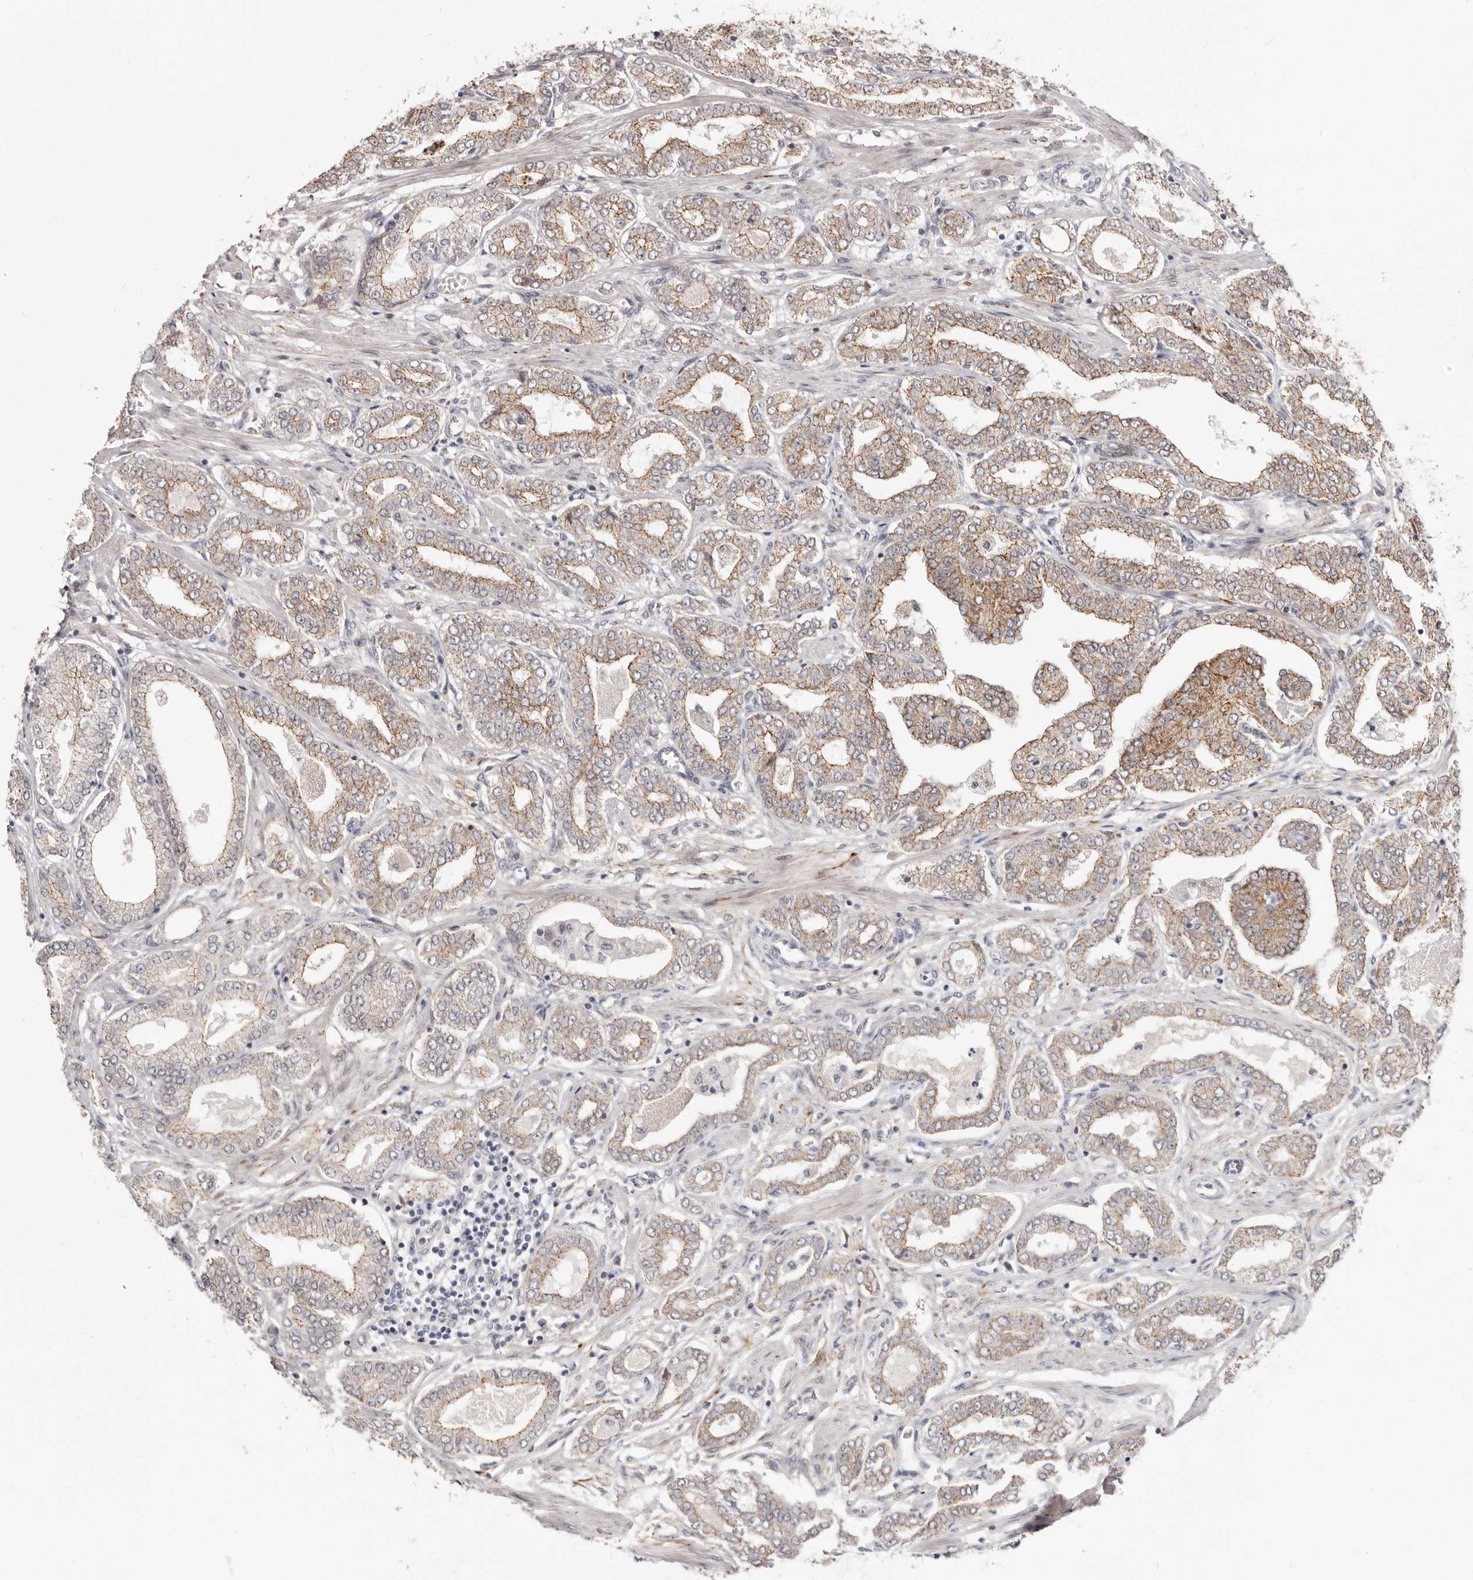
{"staining": {"intensity": "weak", "quantity": ">75%", "location": "cytoplasmic/membranous"}, "tissue": "prostate cancer", "cell_type": "Tumor cells", "image_type": "cancer", "snomed": [{"axis": "morphology", "description": "Adenocarcinoma, Low grade"}, {"axis": "topography", "description": "Prostate"}], "caption": "High-magnification brightfield microscopy of adenocarcinoma (low-grade) (prostate) stained with DAB (3,3'-diaminobenzidine) (brown) and counterstained with hematoxylin (blue). tumor cells exhibit weak cytoplasmic/membranous expression is present in approximately>75% of cells. Using DAB (3,3'-diaminobenzidine) (brown) and hematoxylin (blue) stains, captured at high magnification using brightfield microscopy.", "gene": "SZT2", "patient": {"sex": "male", "age": 63}}